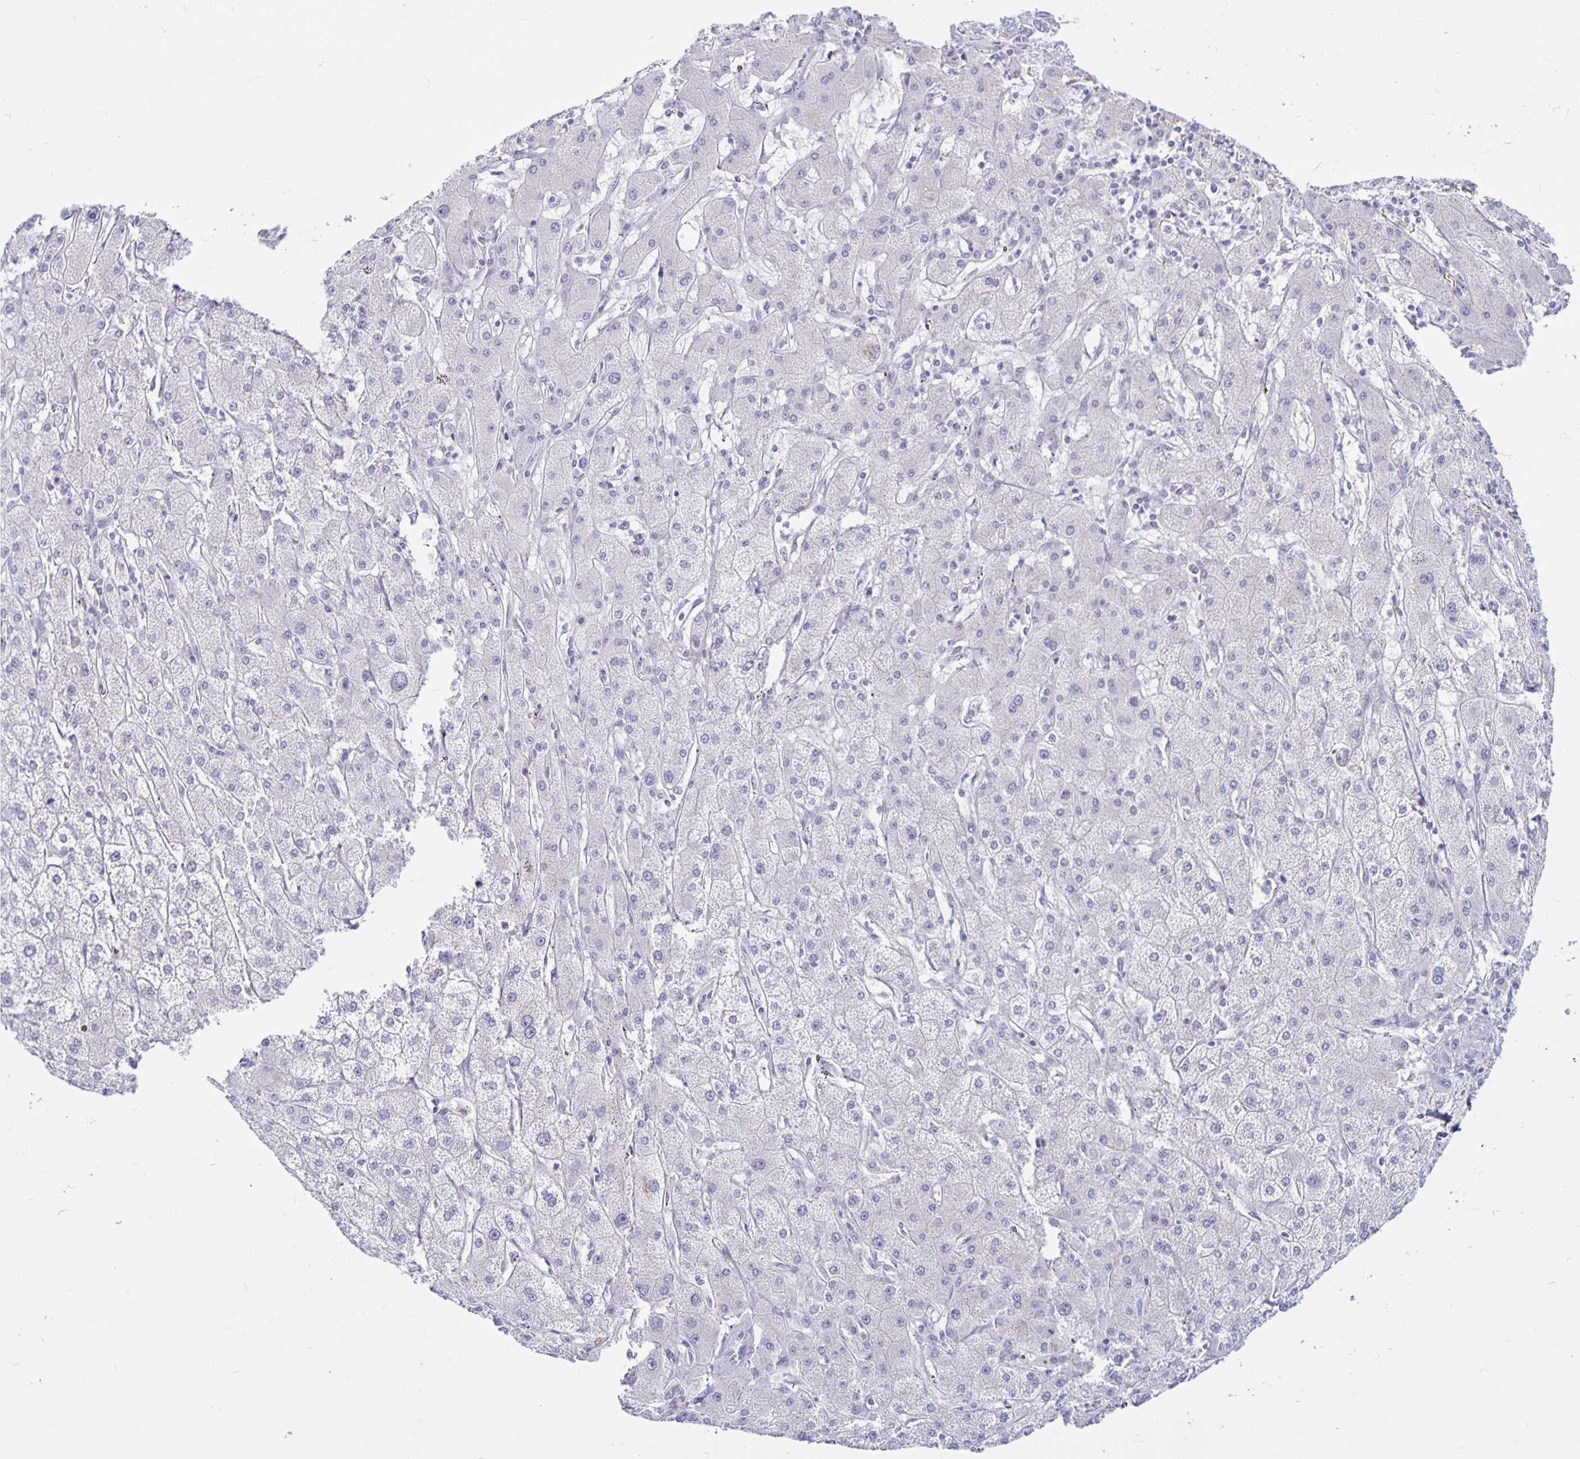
{"staining": {"intensity": "negative", "quantity": "none", "location": "none"}, "tissue": "liver cancer", "cell_type": "Tumor cells", "image_type": "cancer", "snomed": [{"axis": "morphology", "description": "Cholangiocarcinoma"}, {"axis": "topography", "description": "Liver"}], "caption": "A high-resolution histopathology image shows immunohistochemistry (IHC) staining of liver cholangiocarcinoma, which demonstrates no significant staining in tumor cells.", "gene": "CT45A5", "patient": {"sex": "female", "age": 60}}